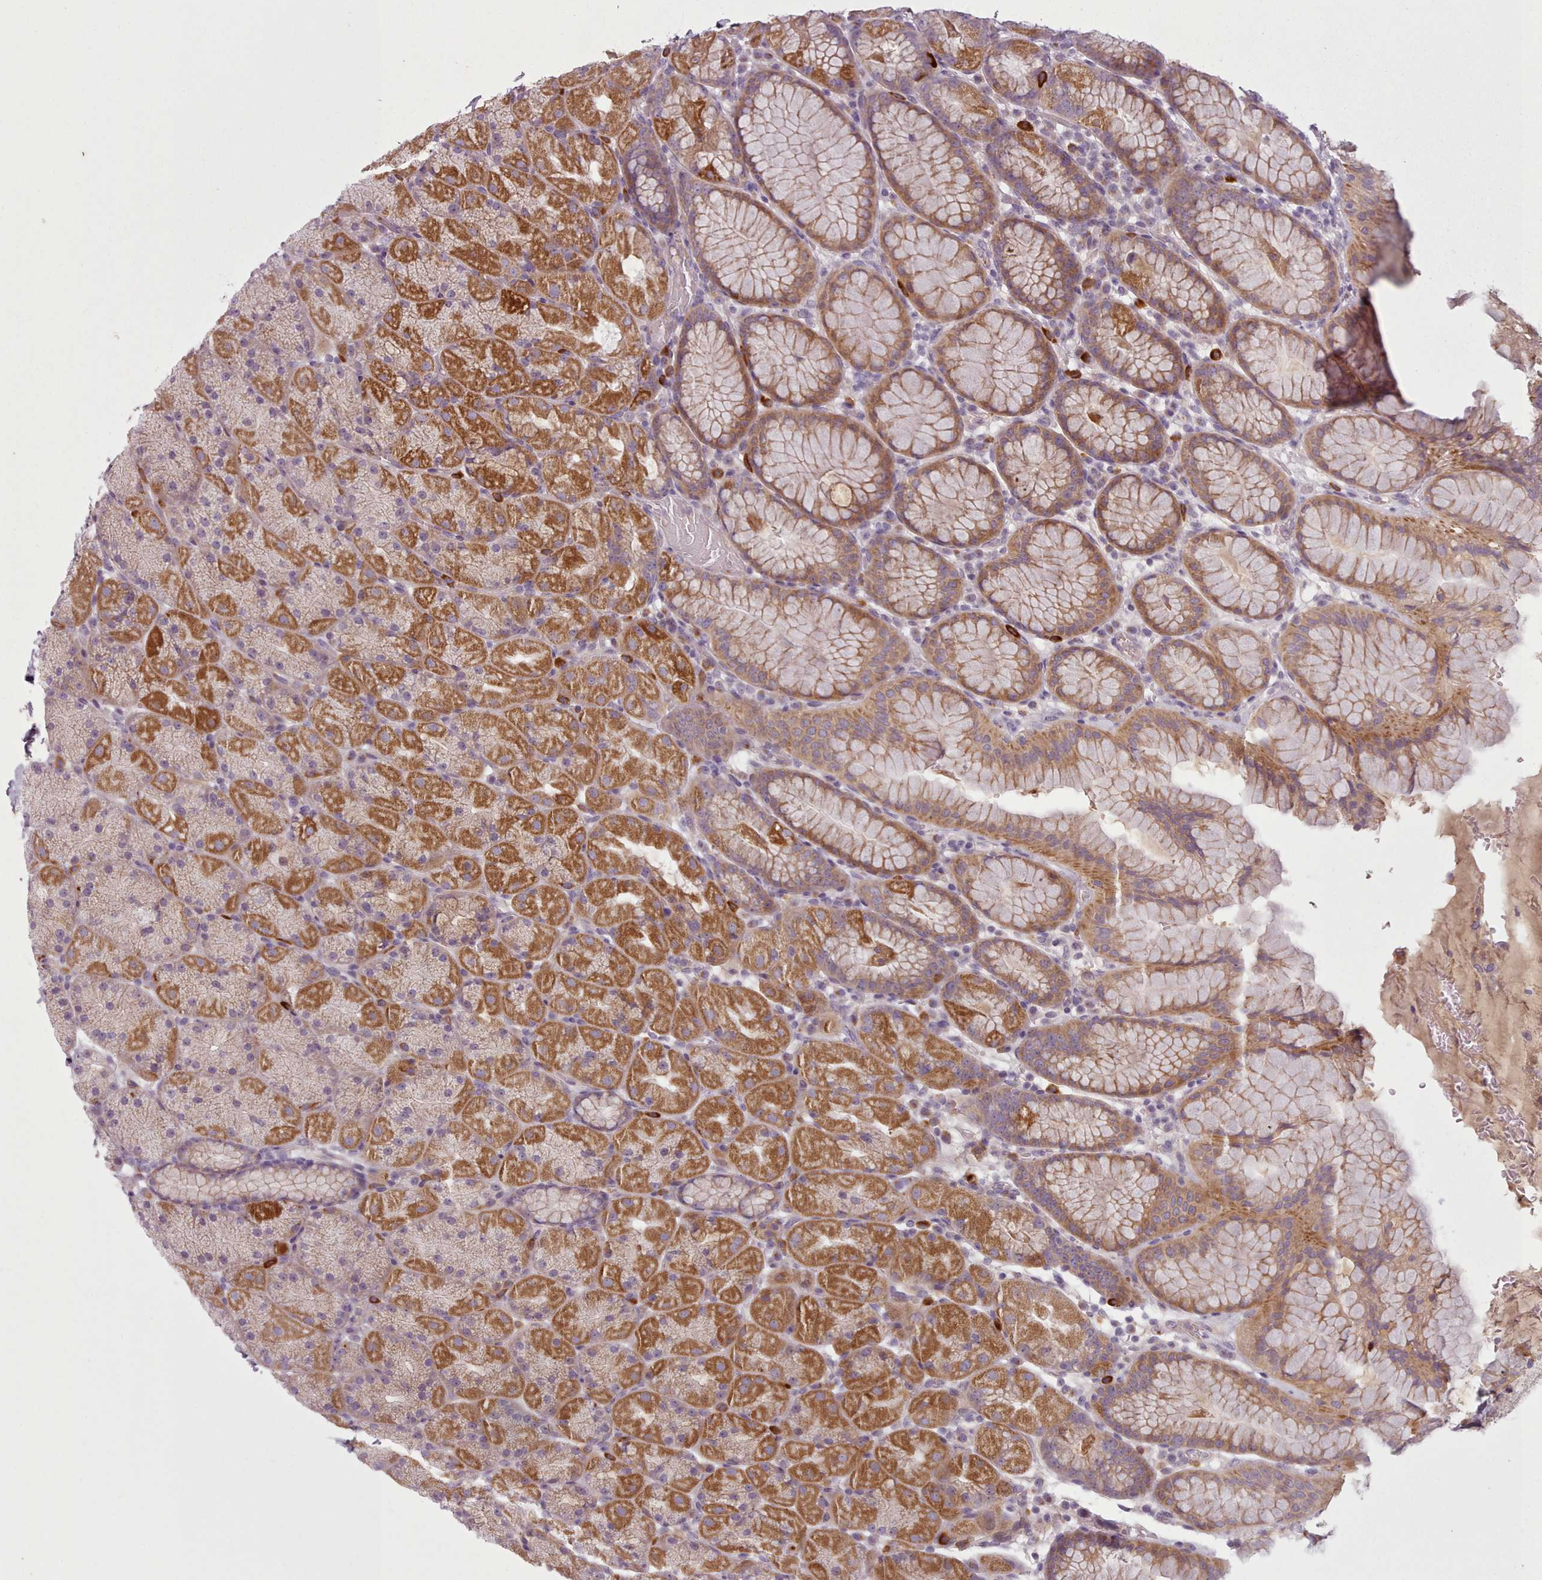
{"staining": {"intensity": "moderate", "quantity": "25%-75%", "location": "cytoplasmic/membranous"}, "tissue": "stomach", "cell_type": "Glandular cells", "image_type": "normal", "snomed": [{"axis": "morphology", "description": "Normal tissue, NOS"}, {"axis": "topography", "description": "Stomach, upper"}, {"axis": "topography", "description": "Stomach, lower"}], "caption": "Immunohistochemical staining of benign stomach exhibits 25%-75% levels of moderate cytoplasmic/membranous protein positivity in about 25%-75% of glandular cells.", "gene": "LAPTM5", "patient": {"sex": "male", "age": 67}}